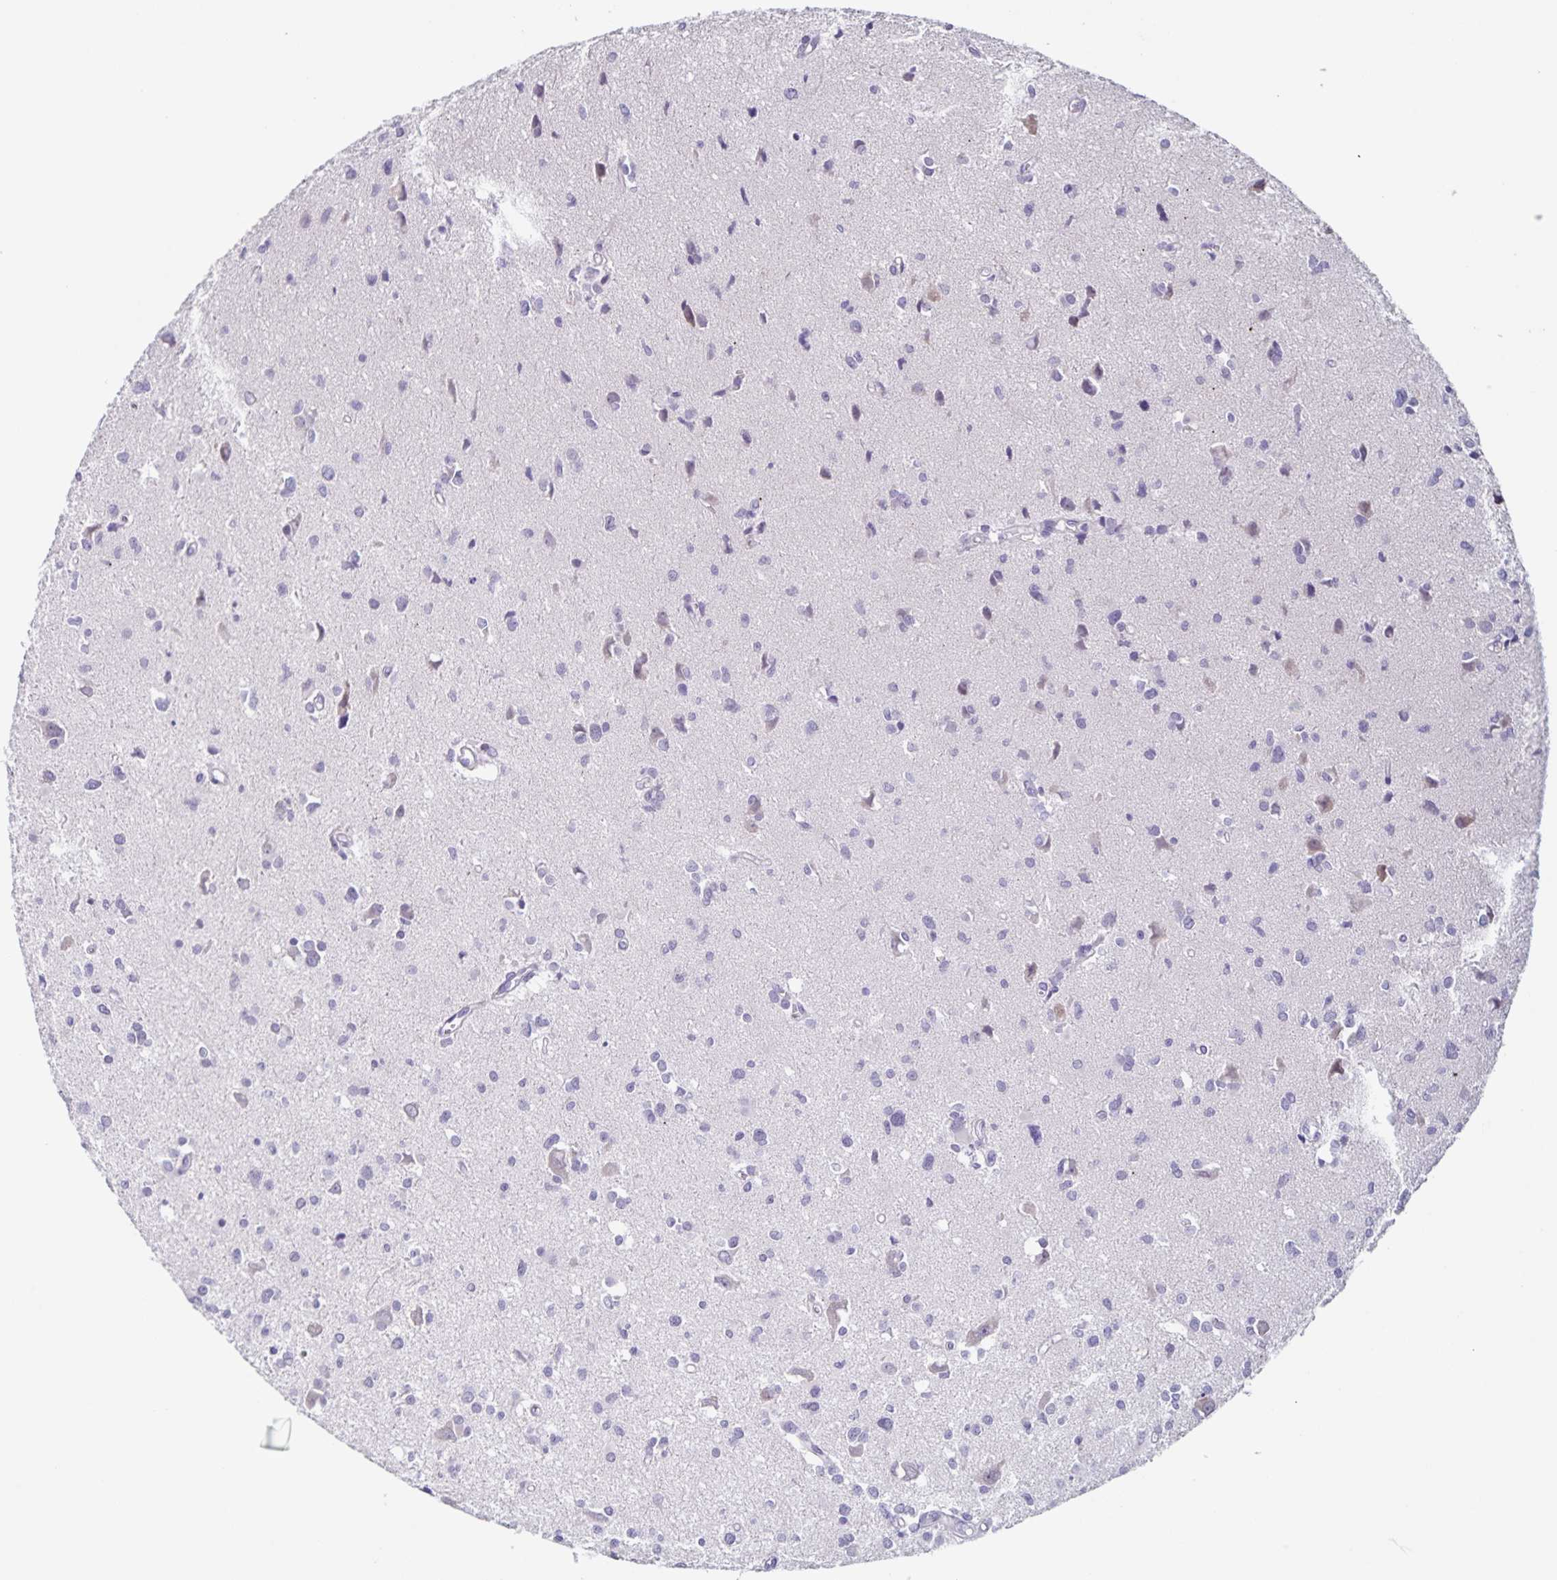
{"staining": {"intensity": "negative", "quantity": "none", "location": "none"}, "tissue": "glioma", "cell_type": "Tumor cells", "image_type": "cancer", "snomed": [{"axis": "morphology", "description": "Glioma, malignant, High grade"}, {"axis": "topography", "description": "Brain"}], "caption": "Immunohistochemistry (IHC) image of neoplastic tissue: human glioma stained with DAB (3,3'-diaminobenzidine) reveals no significant protein positivity in tumor cells.", "gene": "SLC12A3", "patient": {"sex": "male", "age": 23}}